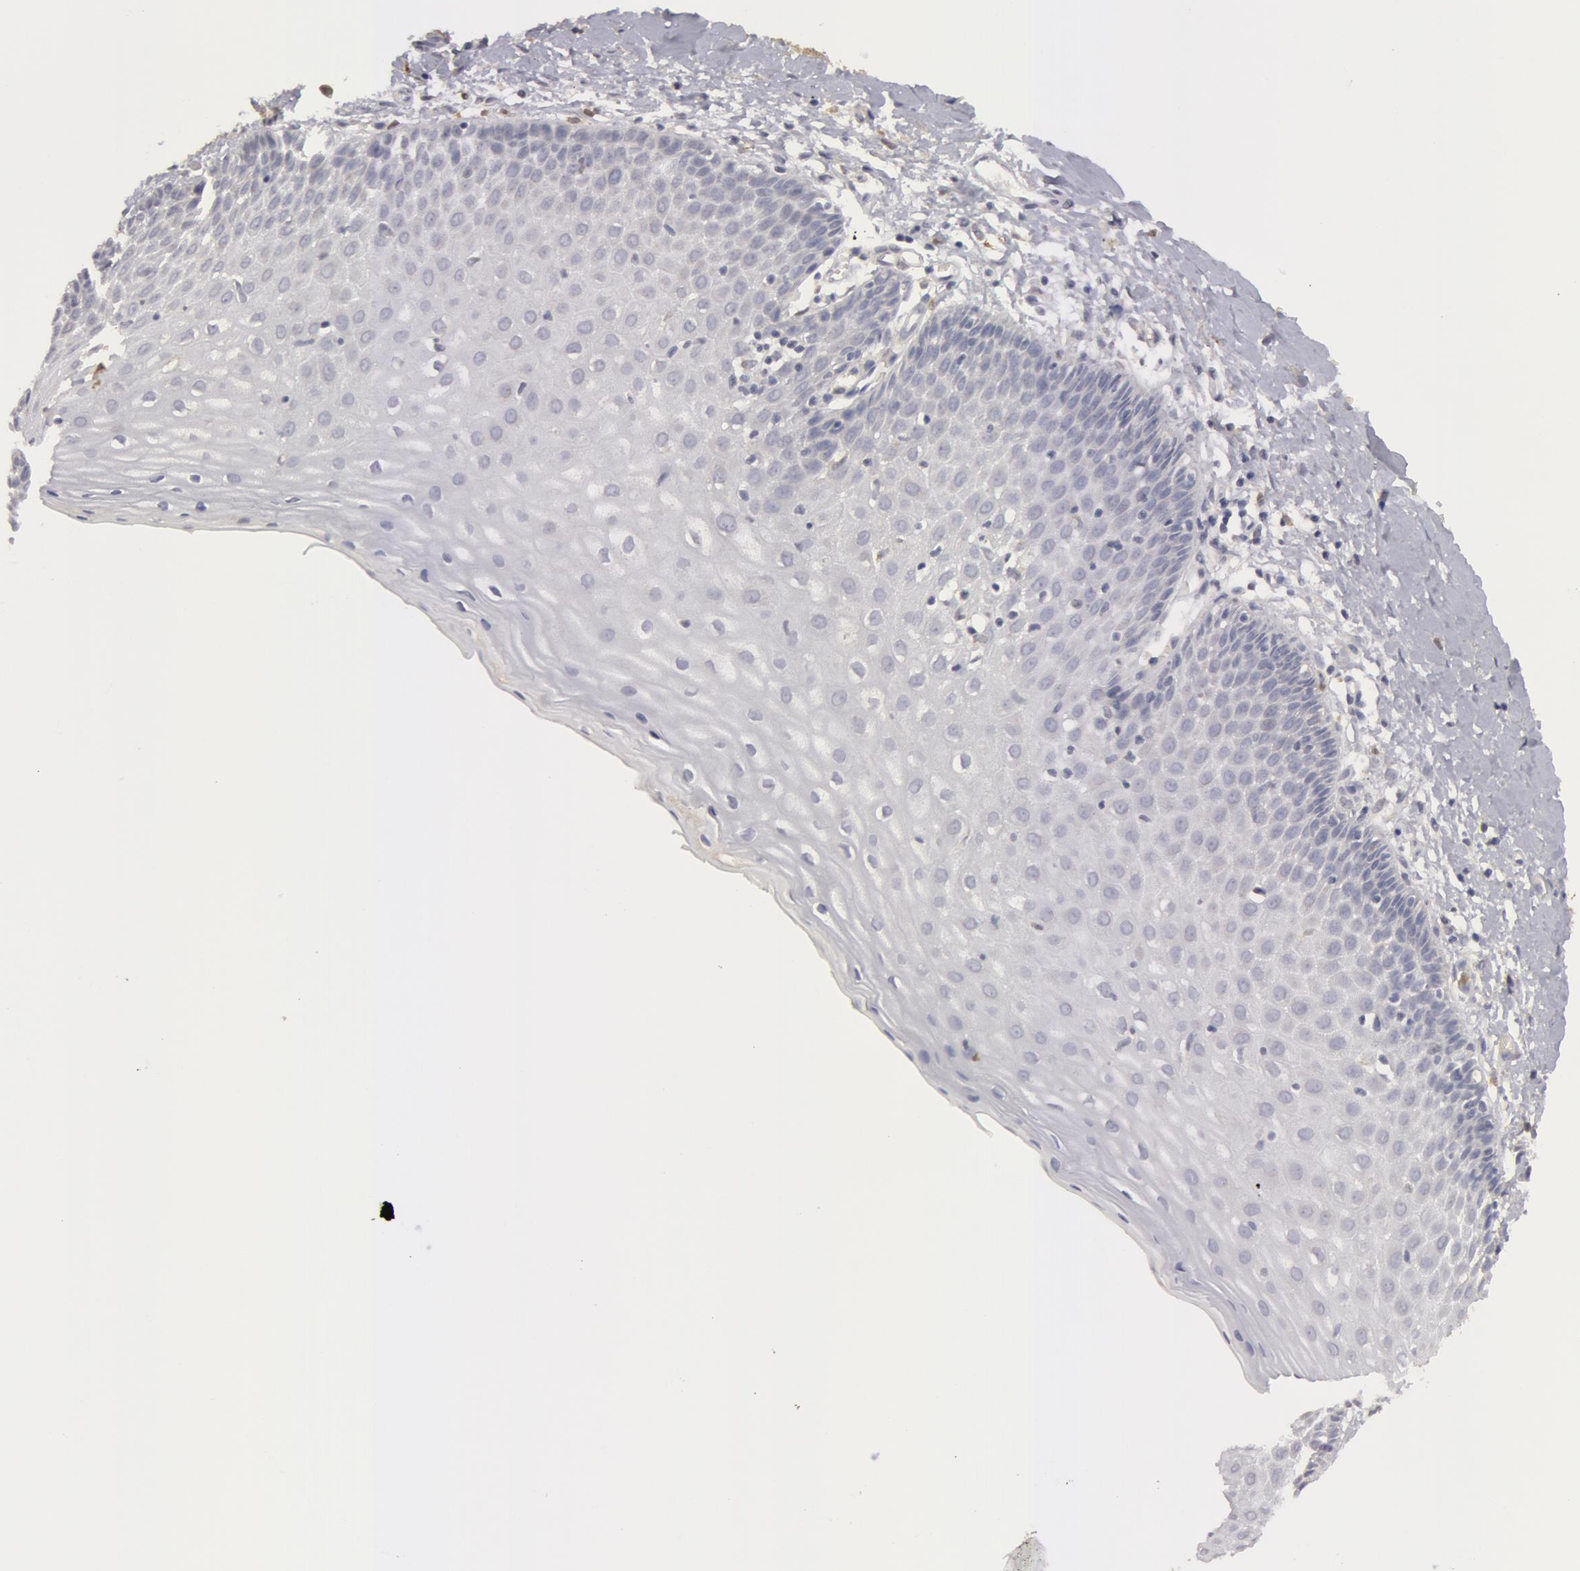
{"staining": {"intensity": "weak", "quantity": "<25%", "location": "cytoplasmic/membranous"}, "tissue": "cervix", "cell_type": "Glandular cells", "image_type": "normal", "snomed": [{"axis": "morphology", "description": "Normal tissue, NOS"}, {"axis": "topography", "description": "Cervix"}], "caption": "Immunohistochemistry (IHC) histopathology image of benign cervix: cervix stained with DAB (3,3'-diaminobenzidine) shows no significant protein expression in glandular cells.", "gene": "CAT", "patient": {"sex": "female", "age": 53}}